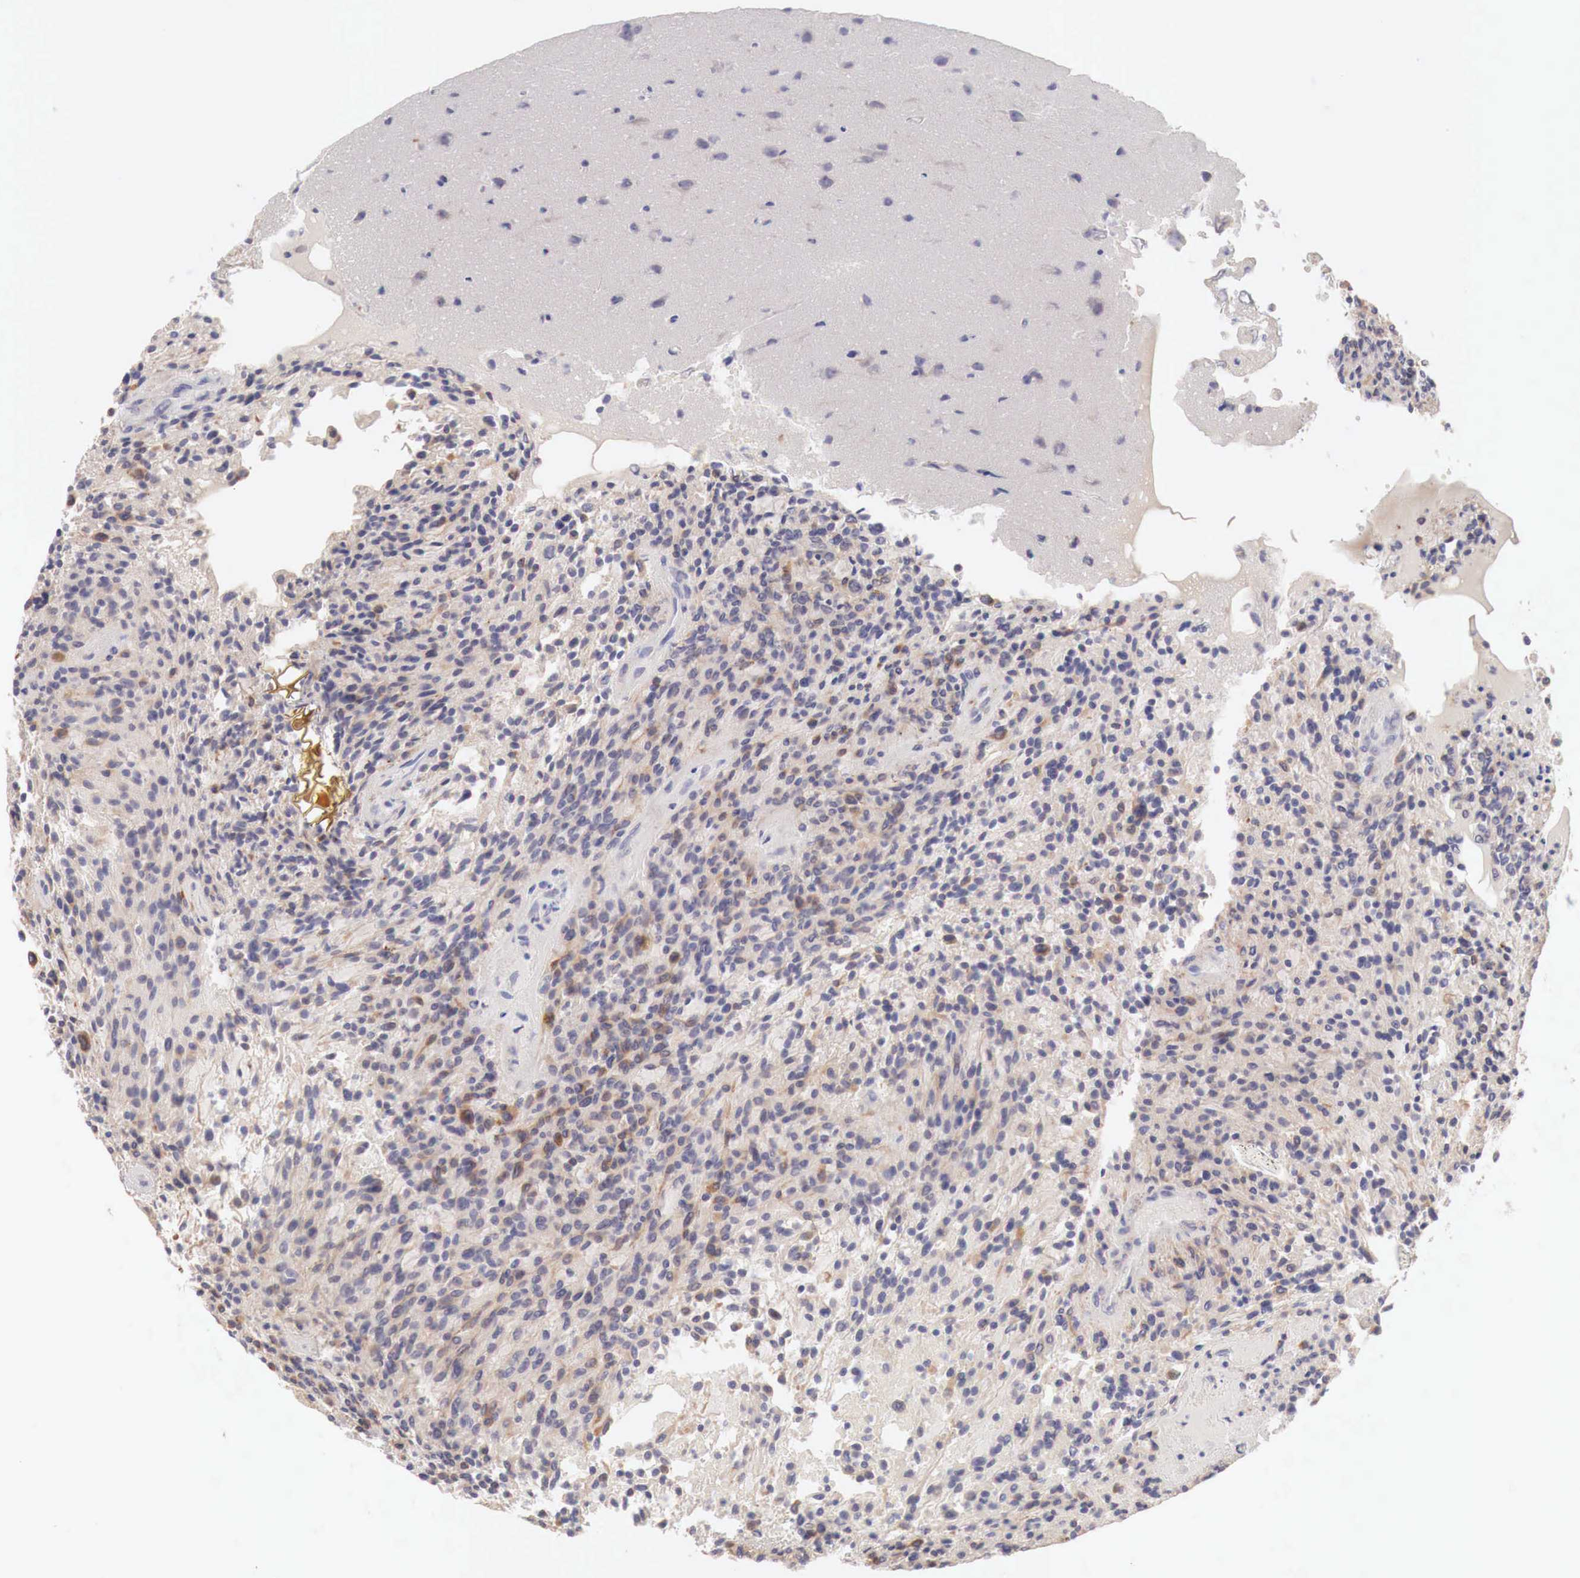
{"staining": {"intensity": "negative", "quantity": "none", "location": "none"}, "tissue": "glioma", "cell_type": "Tumor cells", "image_type": "cancer", "snomed": [{"axis": "morphology", "description": "Glioma, malignant, High grade"}, {"axis": "topography", "description": "Brain"}], "caption": "A micrograph of malignant glioma (high-grade) stained for a protein reveals no brown staining in tumor cells.", "gene": "GLA", "patient": {"sex": "female", "age": 13}}